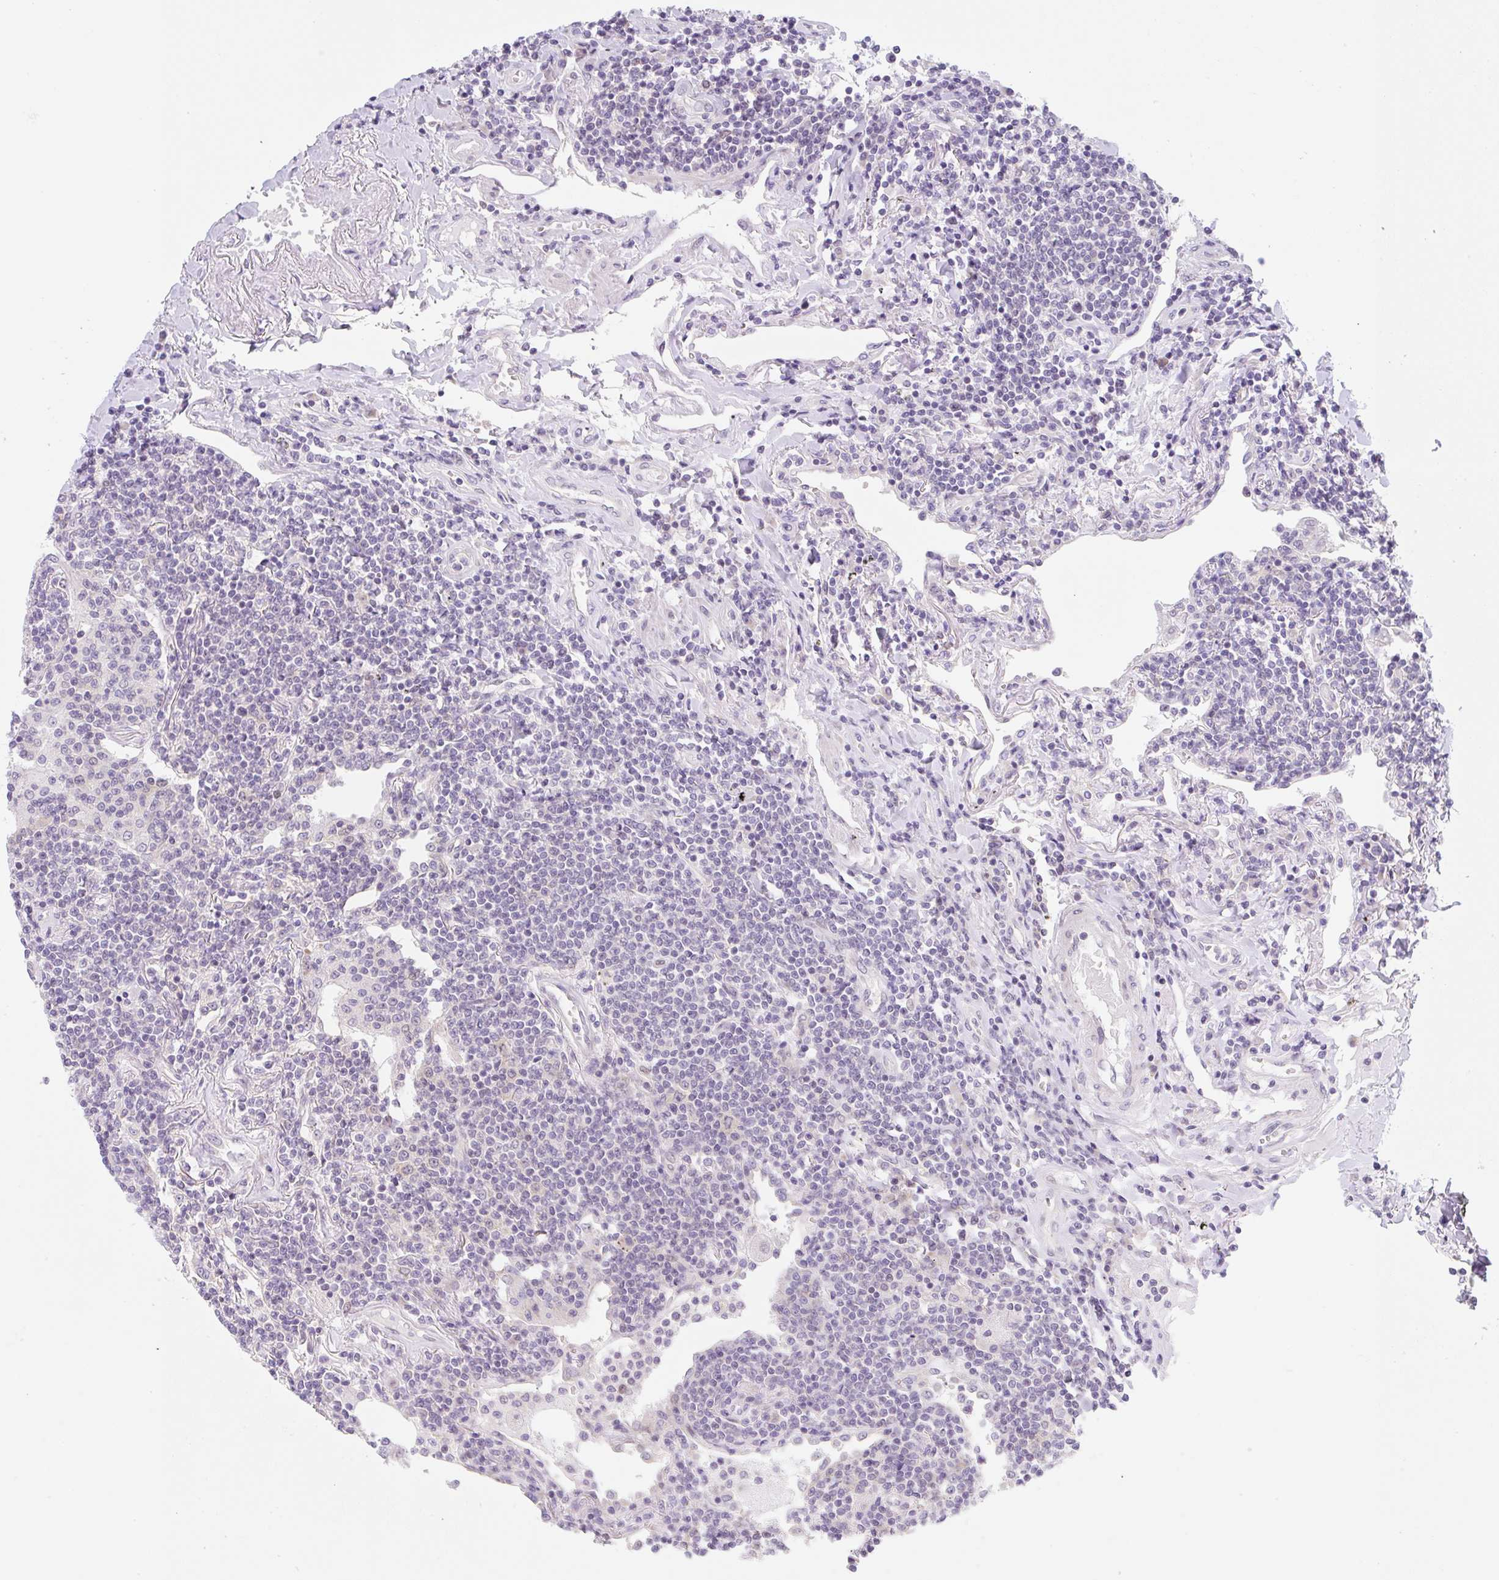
{"staining": {"intensity": "negative", "quantity": "none", "location": "none"}, "tissue": "lymphoma", "cell_type": "Tumor cells", "image_type": "cancer", "snomed": [{"axis": "morphology", "description": "Malignant lymphoma, non-Hodgkin's type, Low grade"}, {"axis": "topography", "description": "Lung"}], "caption": "Human lymphoma stained for a protein using immunohistochemistry (IHC) reveals no positivity in tumor cells.", "gene": "TBPL2", "patient": {"sex": "female", "age": 71}}